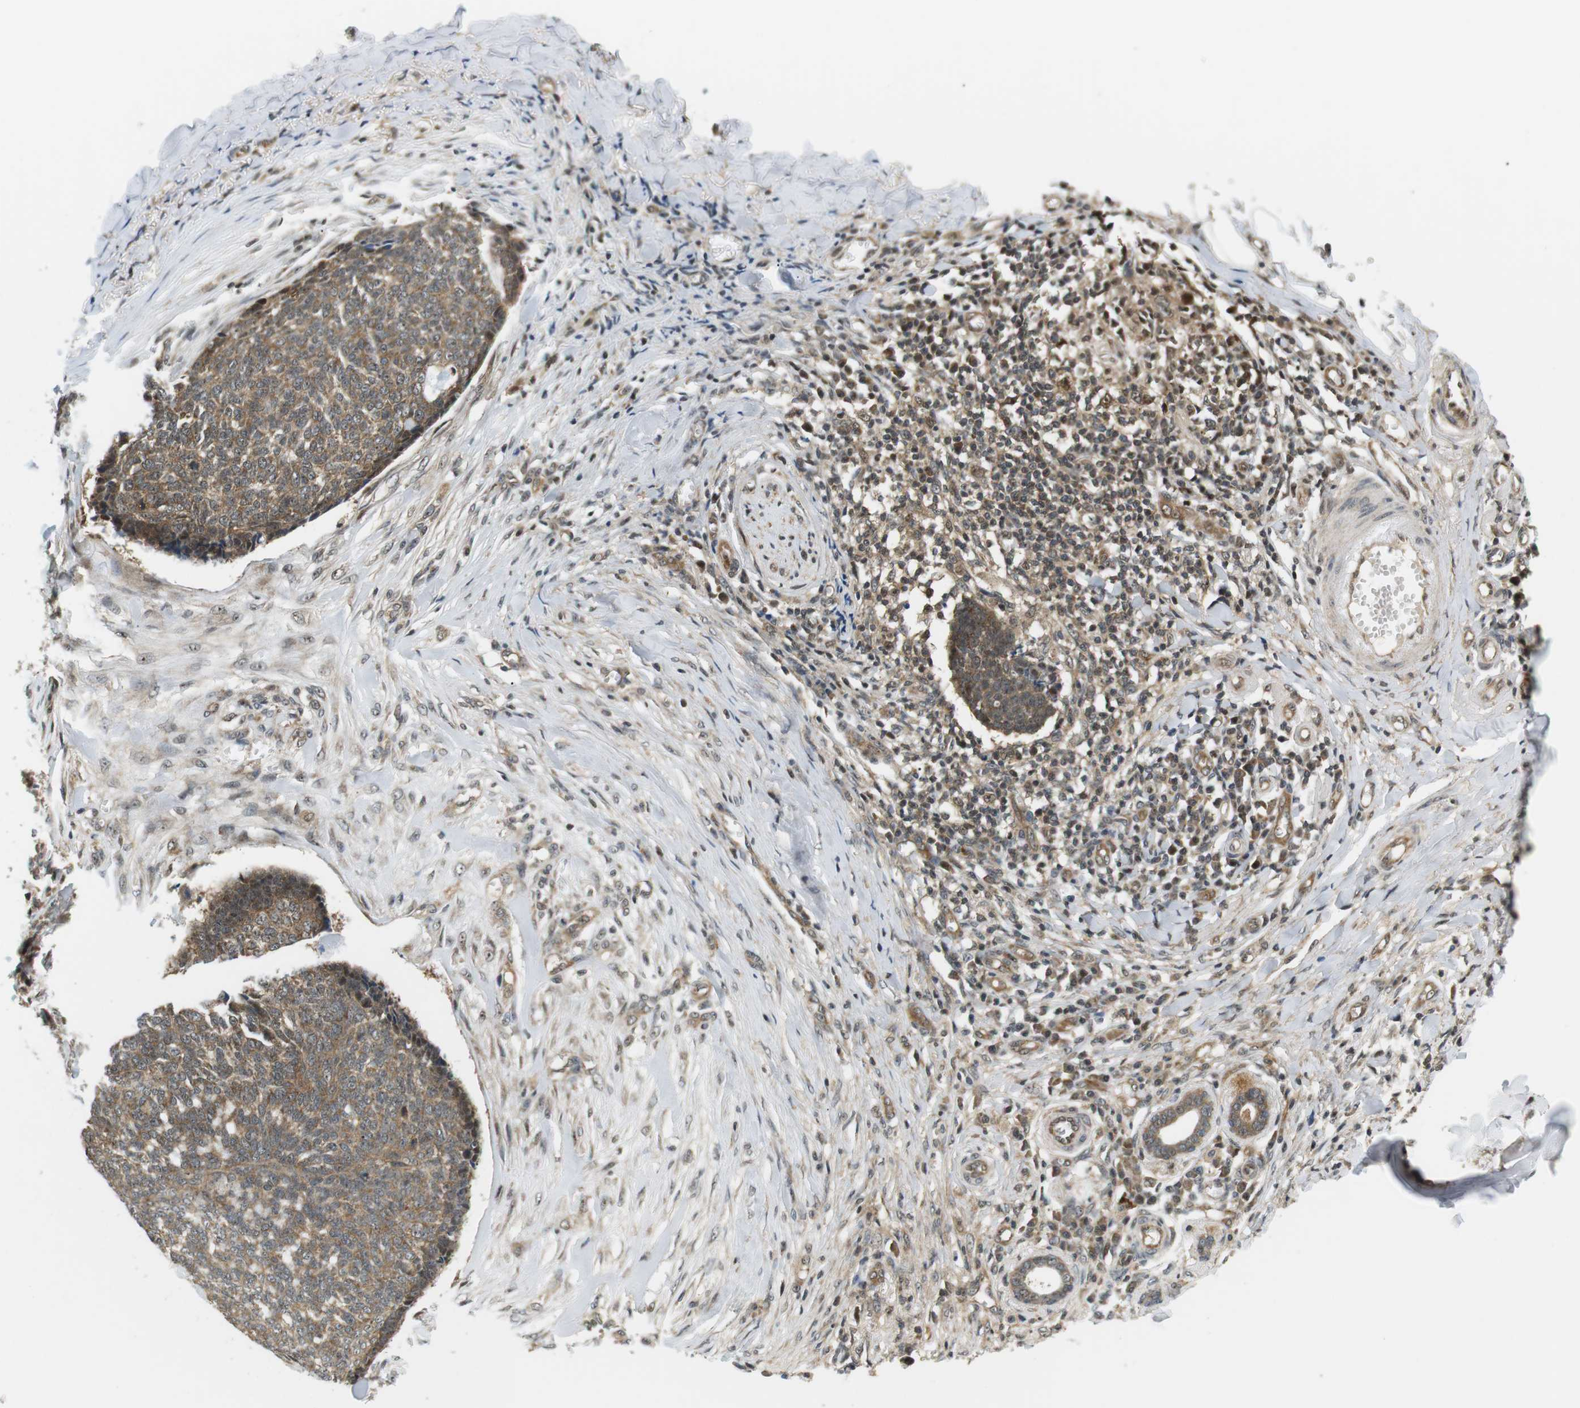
{"staining": {"intensity": "moderate", "quantity": ">75%", "location": "cytoplasmic/membranous"}, "tissue": "skin cancer", "cell_type": "Tumor cells", "image_type": "cancer", "snomed": [{"axis": "morphology", "description": "Basal cell carcinoma"}, {"axis": "topography", "description": "Skin"}], "caption": "The histopathology image reveals staining of skin cancer, revealing moderate cytoplasmic/membranous protein expression (brown color) within tumor cells. The staining was performed using DAB (3,3'-diaminobenzidine) to visualize the protein expression in brown, while the nuclei were stained in blue with hematoxylin (Magnification: 20x).", "gene": "CSNK2B", "patient": {"sex": "male", "age": 84}}